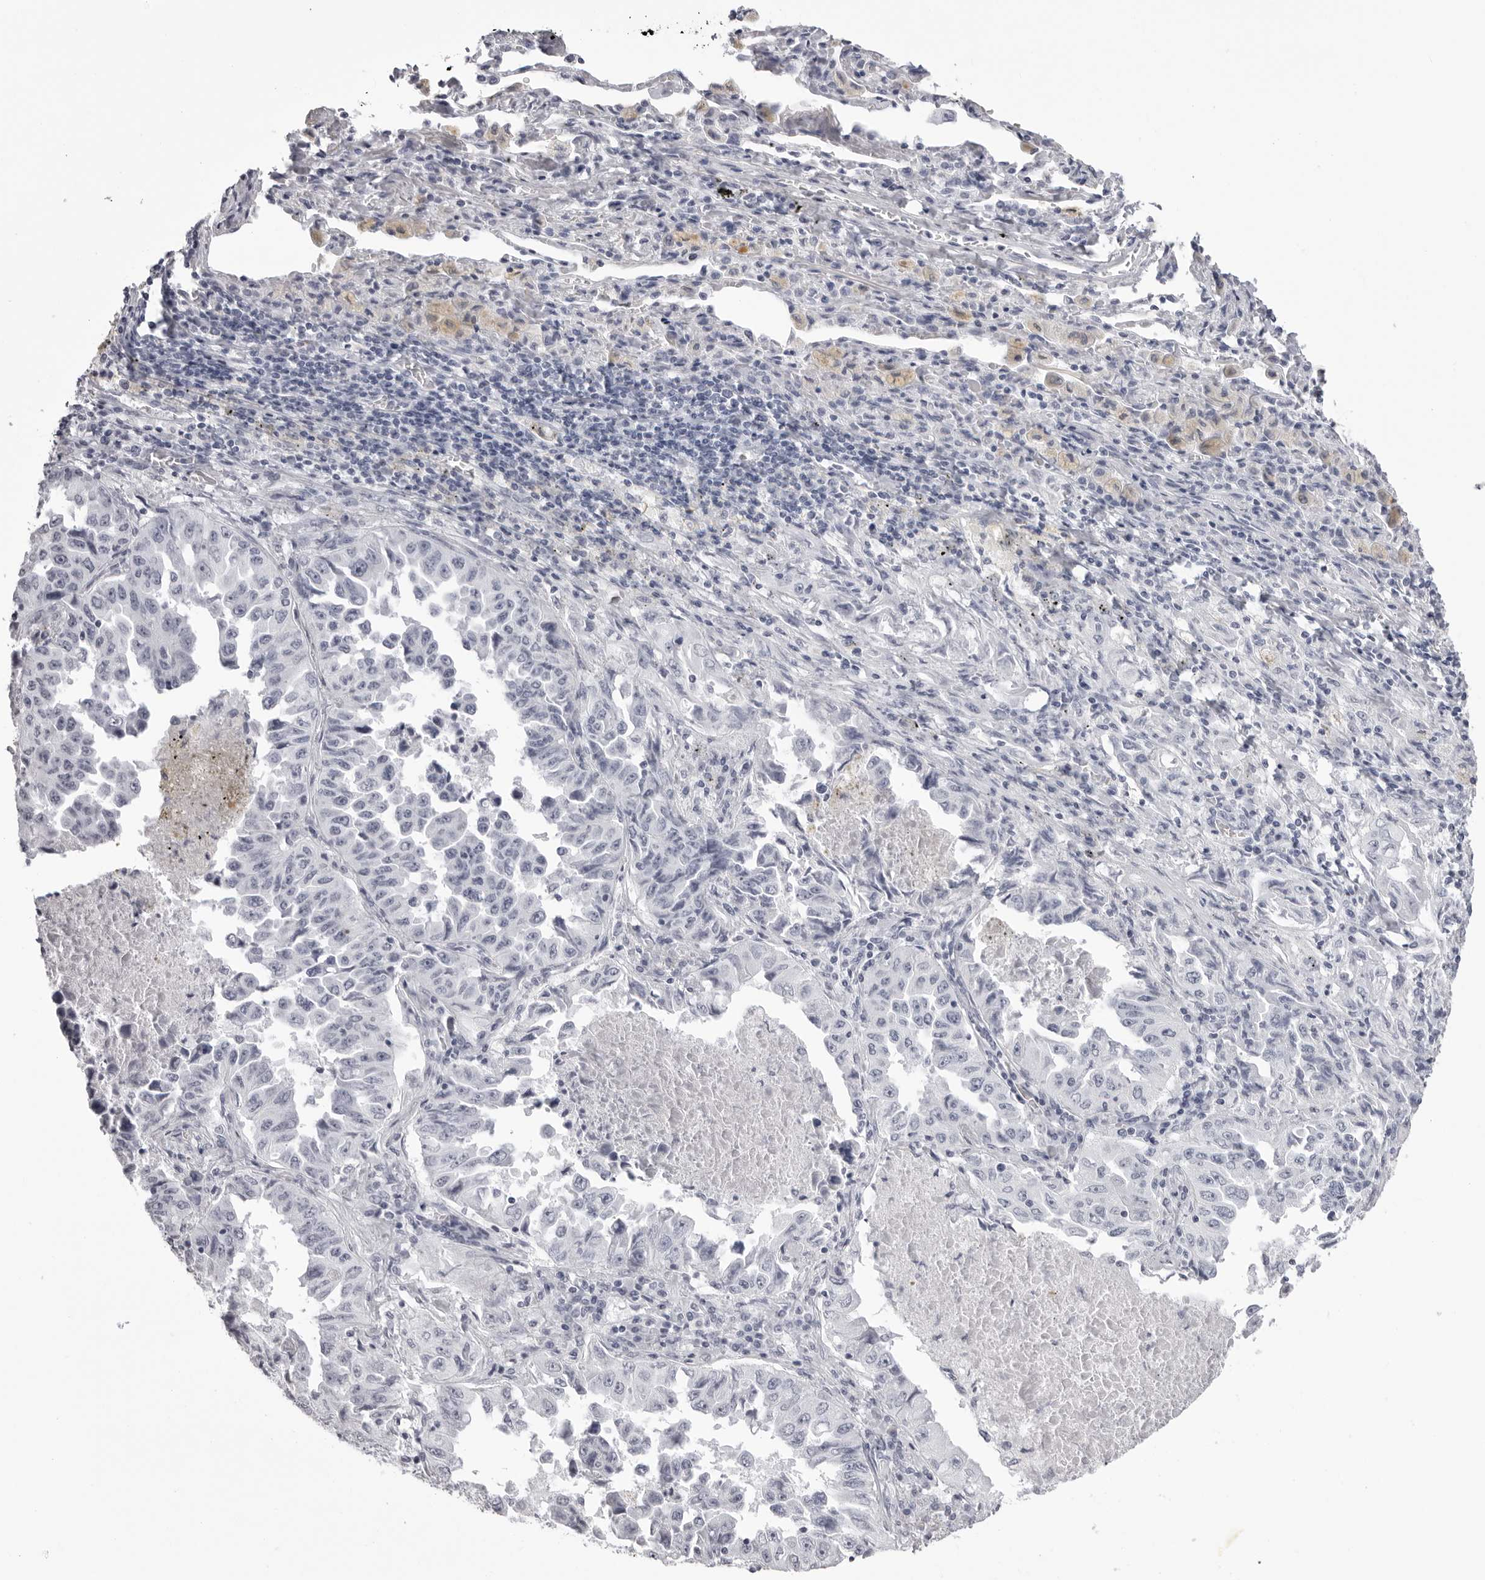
{"staining": {"intensity": "negative", "quantity": "none", "location": "none"}, "tissue": "lung cancer", "cell_type": "Tumor cells", "image_type": "cancer", "snomed": [{"axis": "morphology", "description": "Adenocarcinoma, NOS"}, {"axis": "topography", "description": "Lung"}], "caption": "This is an immunohistochemistry (IHC) histopathology image of lung cancer. There is no positivity in tumor cells.", "gene": "CST1", "patient": {"sex": "female", "age": 51}}